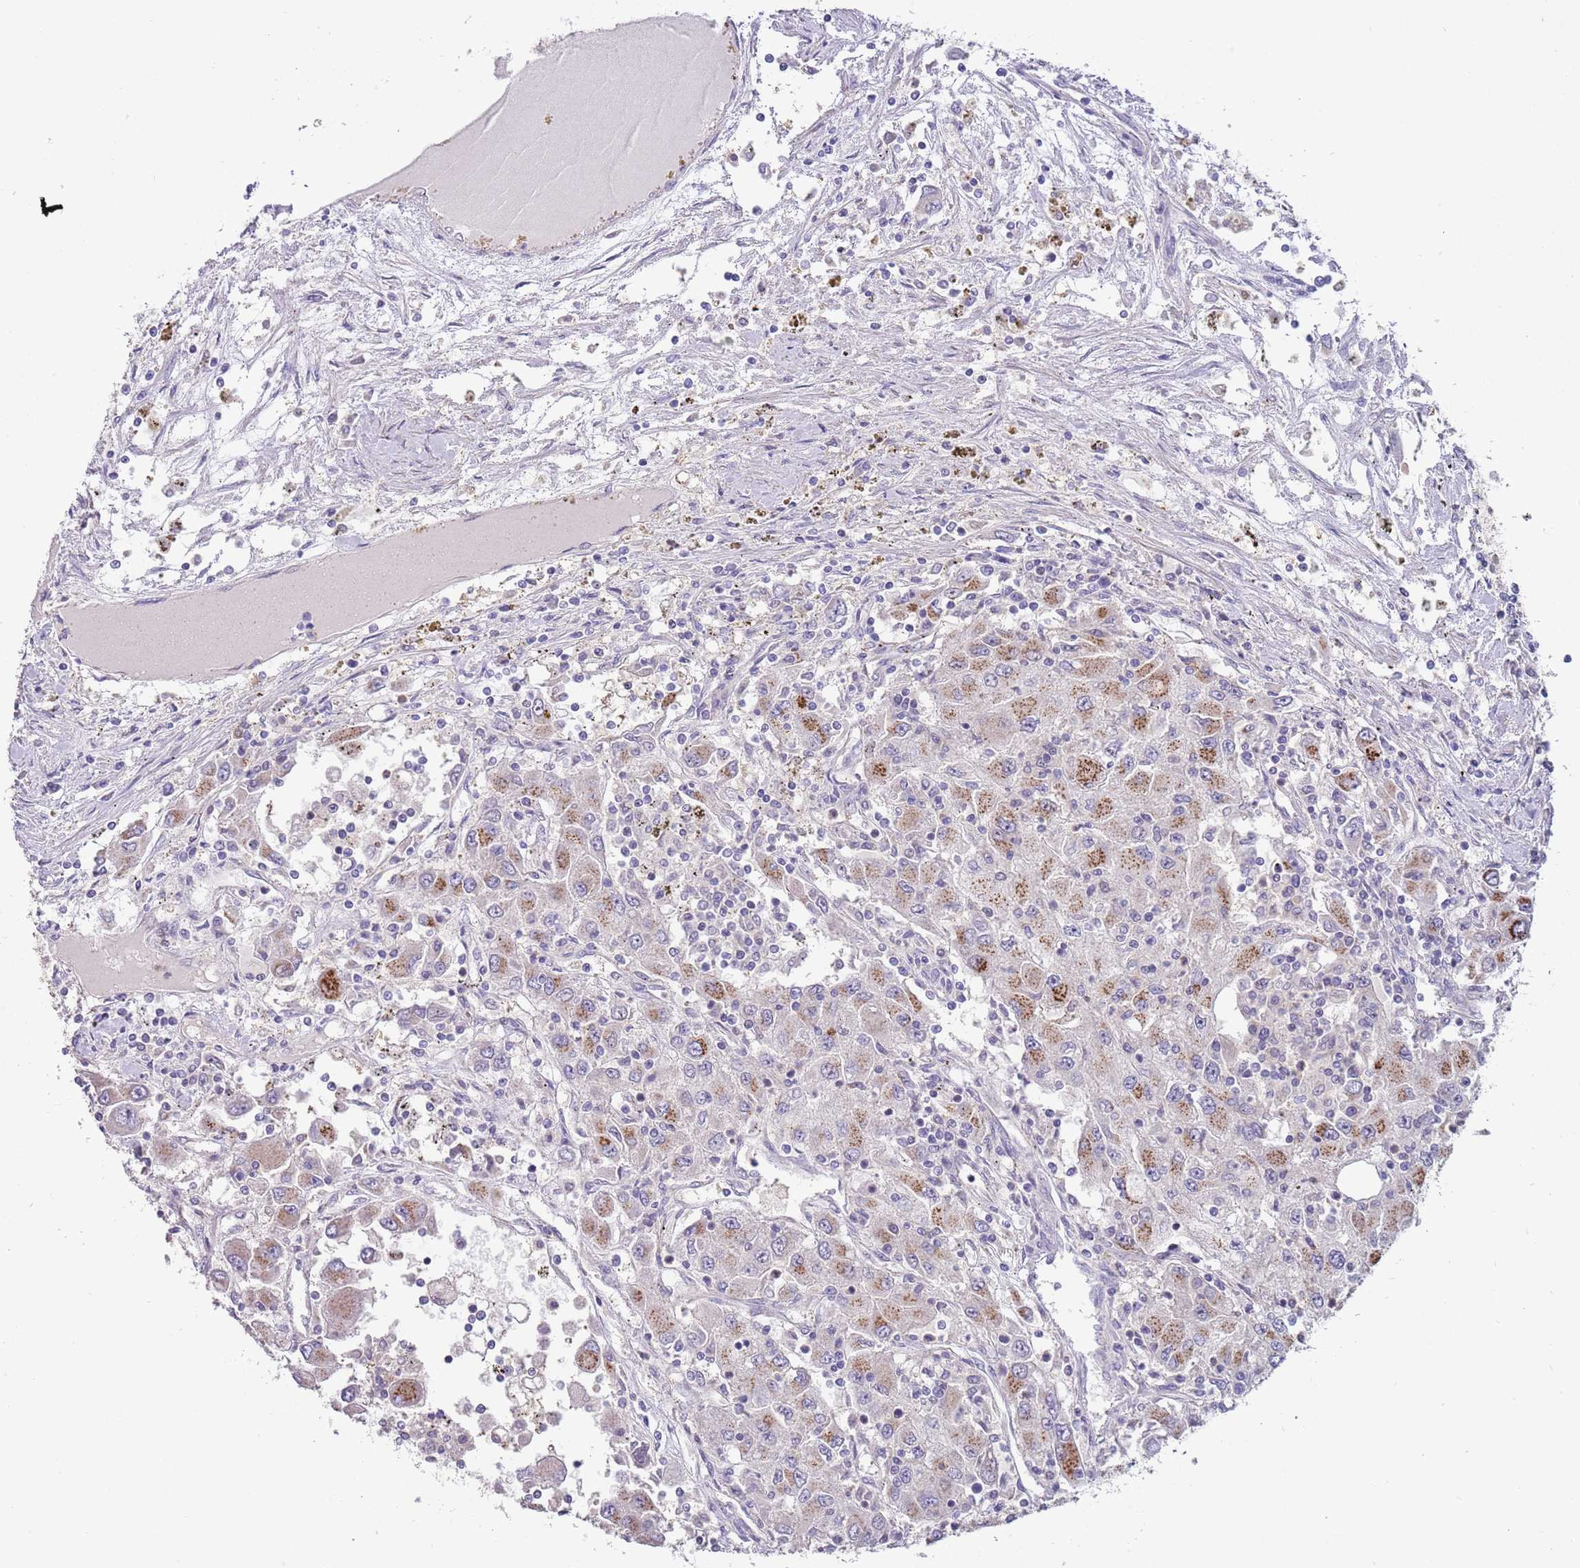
{"staining": {"intensity": "moderate", "quantity": ">75%", "location": "cytoplasmic/membranous"}, "tissue": "renal cancer", "cell_type": "Tumor cells", "image_type": "cancer", "snomed": [{"axis": "morphology", "description": "Adenocarcinoma, NOS"}, {"axis": "topography", "description": "Kidney"}], "caption": "Immunohistochemical staining of human renal cancer (adenocarcinoma) displays medium levels of moderate cytoplasmic/membranous staining in approximately >75% of tumor cells. (IHC, brightfield microscopy, high magnification).", "gene": "ITGB6", "patient": {"sex": "female", "age": 67}}